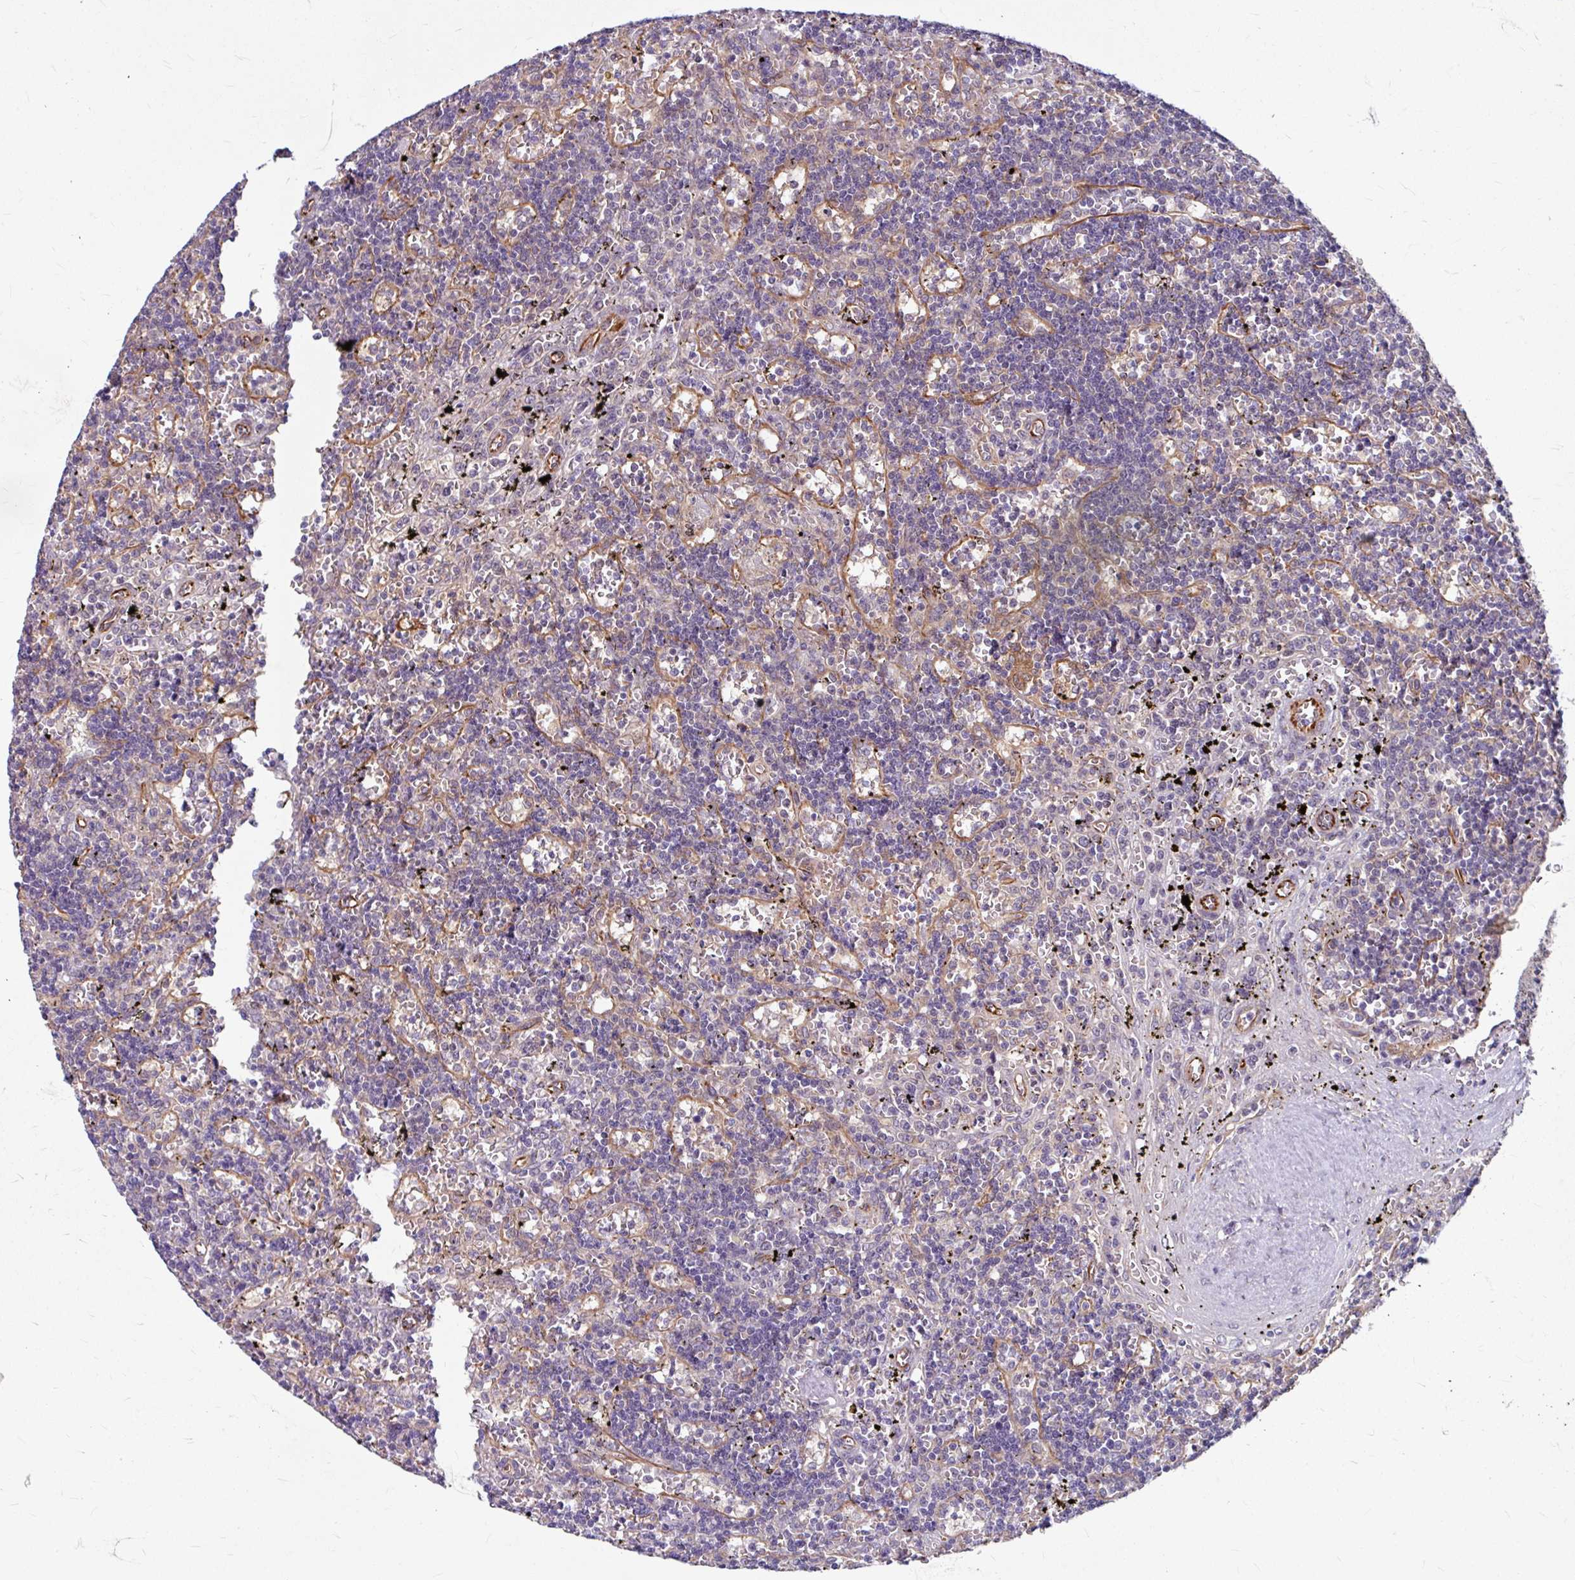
{"staining": {"intensity": "negative", "quantity": "none", "location": "none"}, "tissue": "lymphoma", "cell_type": "Tumor cells", "image_type": "cancer", "snomed": [{"axis": "morphology", "description": "Malignant lymphoma, non-Hodgkin's type, Low grade"}, {"axis": "topography", "description": "Spleen"}], "caption": "Tumor cells show no significant protein positivity in lymphoma.", "gene": "DAAM2", "patient": {"sex": "male", "age": 60}}